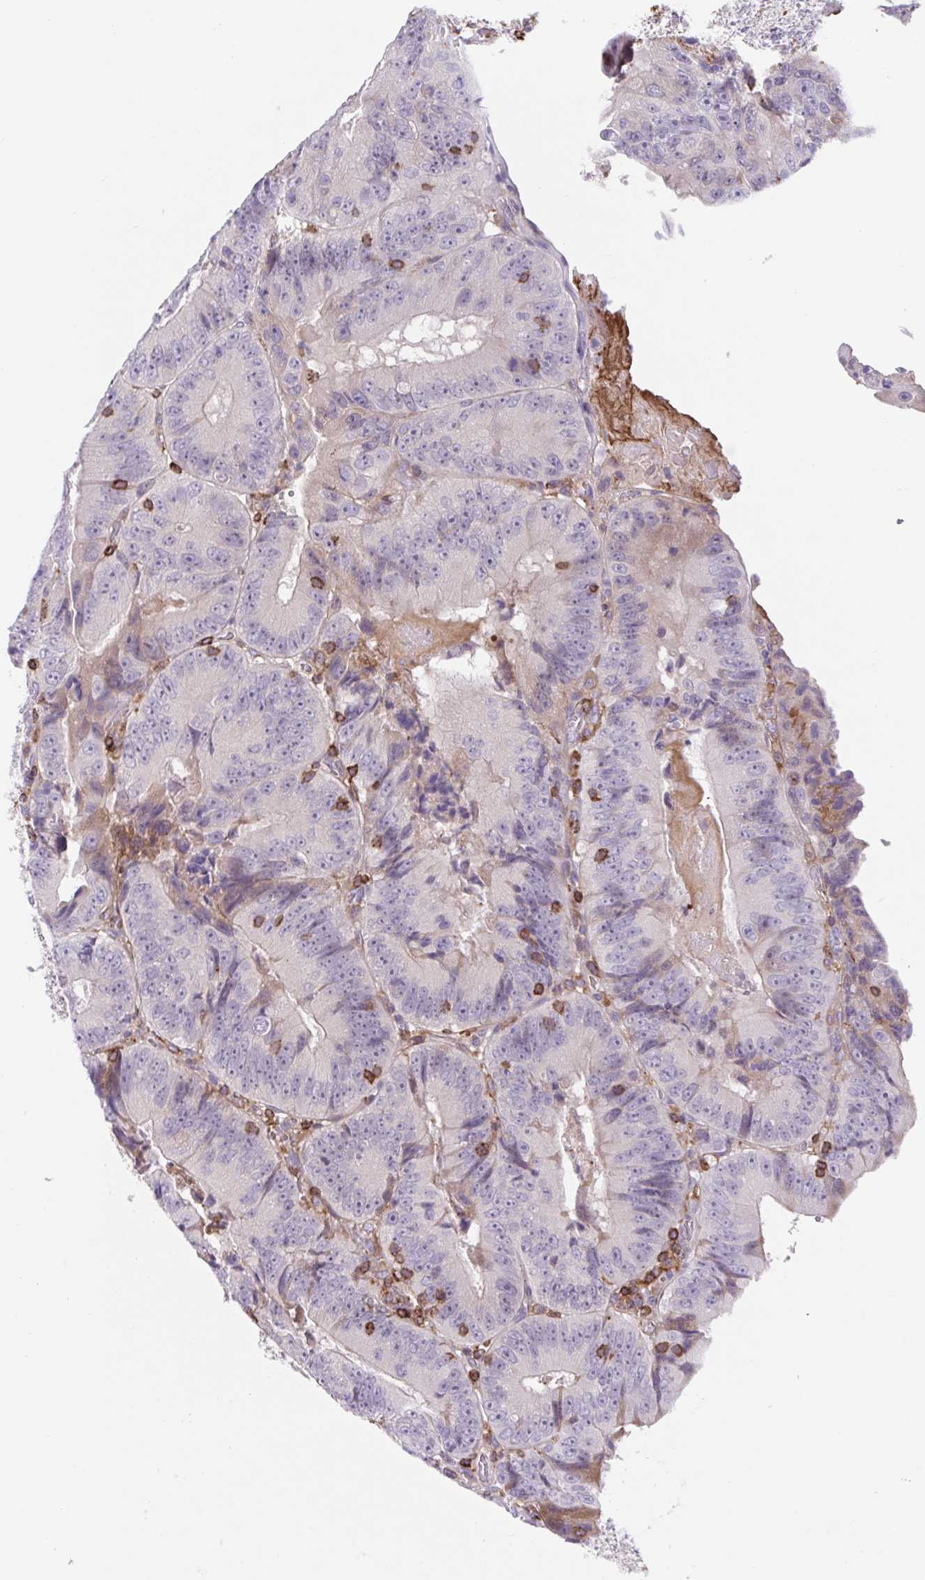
{"staining": {"intensity": "negative", "quantity": "none", "location": "none"}, "tissue": "colorectal cancer", "cell_type": "Tumor cells", "image_type": "cancer", "snomed": [{"axis": "morphology", "description": "Adenocarcinoma, NOS"}, {"axis": "topography", "description": "Colon"}], "caption": "High magnification brightfield microscopy of colorectal cancer stained with DAB (brown) and counterstained with hematoxylin (blue): tumor cells show no significant positivity.", "gene": "TPRG1", "patient": {"sex": "female", "age": 86}}